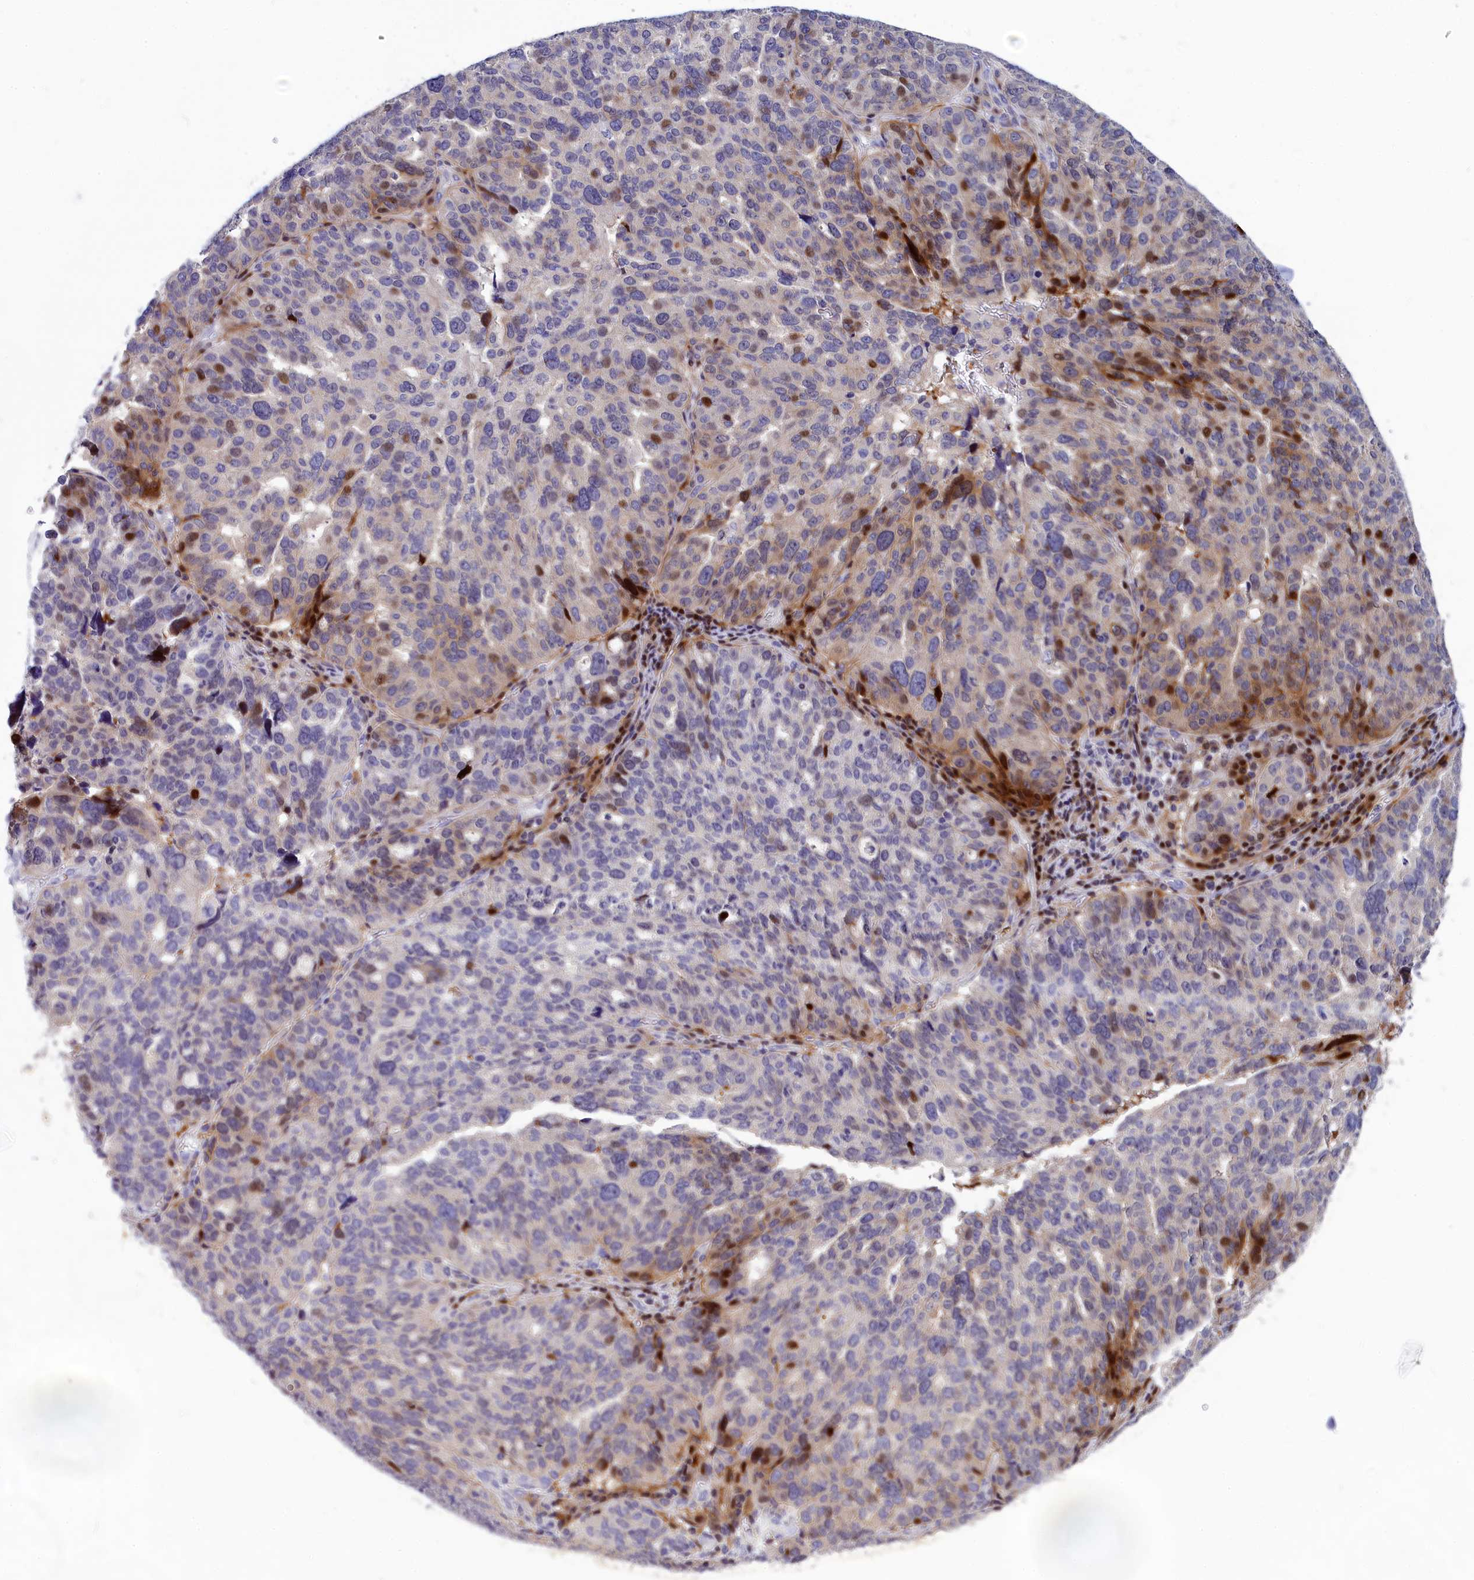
{"staining": {"intensity": "strong", "quantity": "<25%", "location": "cytoplasmic/membranous,nuclear"}, "tissue": "ovarian cancer", "cell_type": "Tumor cells", "image_type": "cancer", "snomed": [{"axis": "morphology", "description": "Cystadenocarcinoma, serous, NOS"}, {"axis": "topography", "description": "Ovary"}], "caption": "A brown stain highlights strong cytoplasmic/membranous and nuclear staining of a protein in human ovarian cancer tumor cells.", "gene": "NKPD1", "patient": {"sex": "female", "age": 59}}